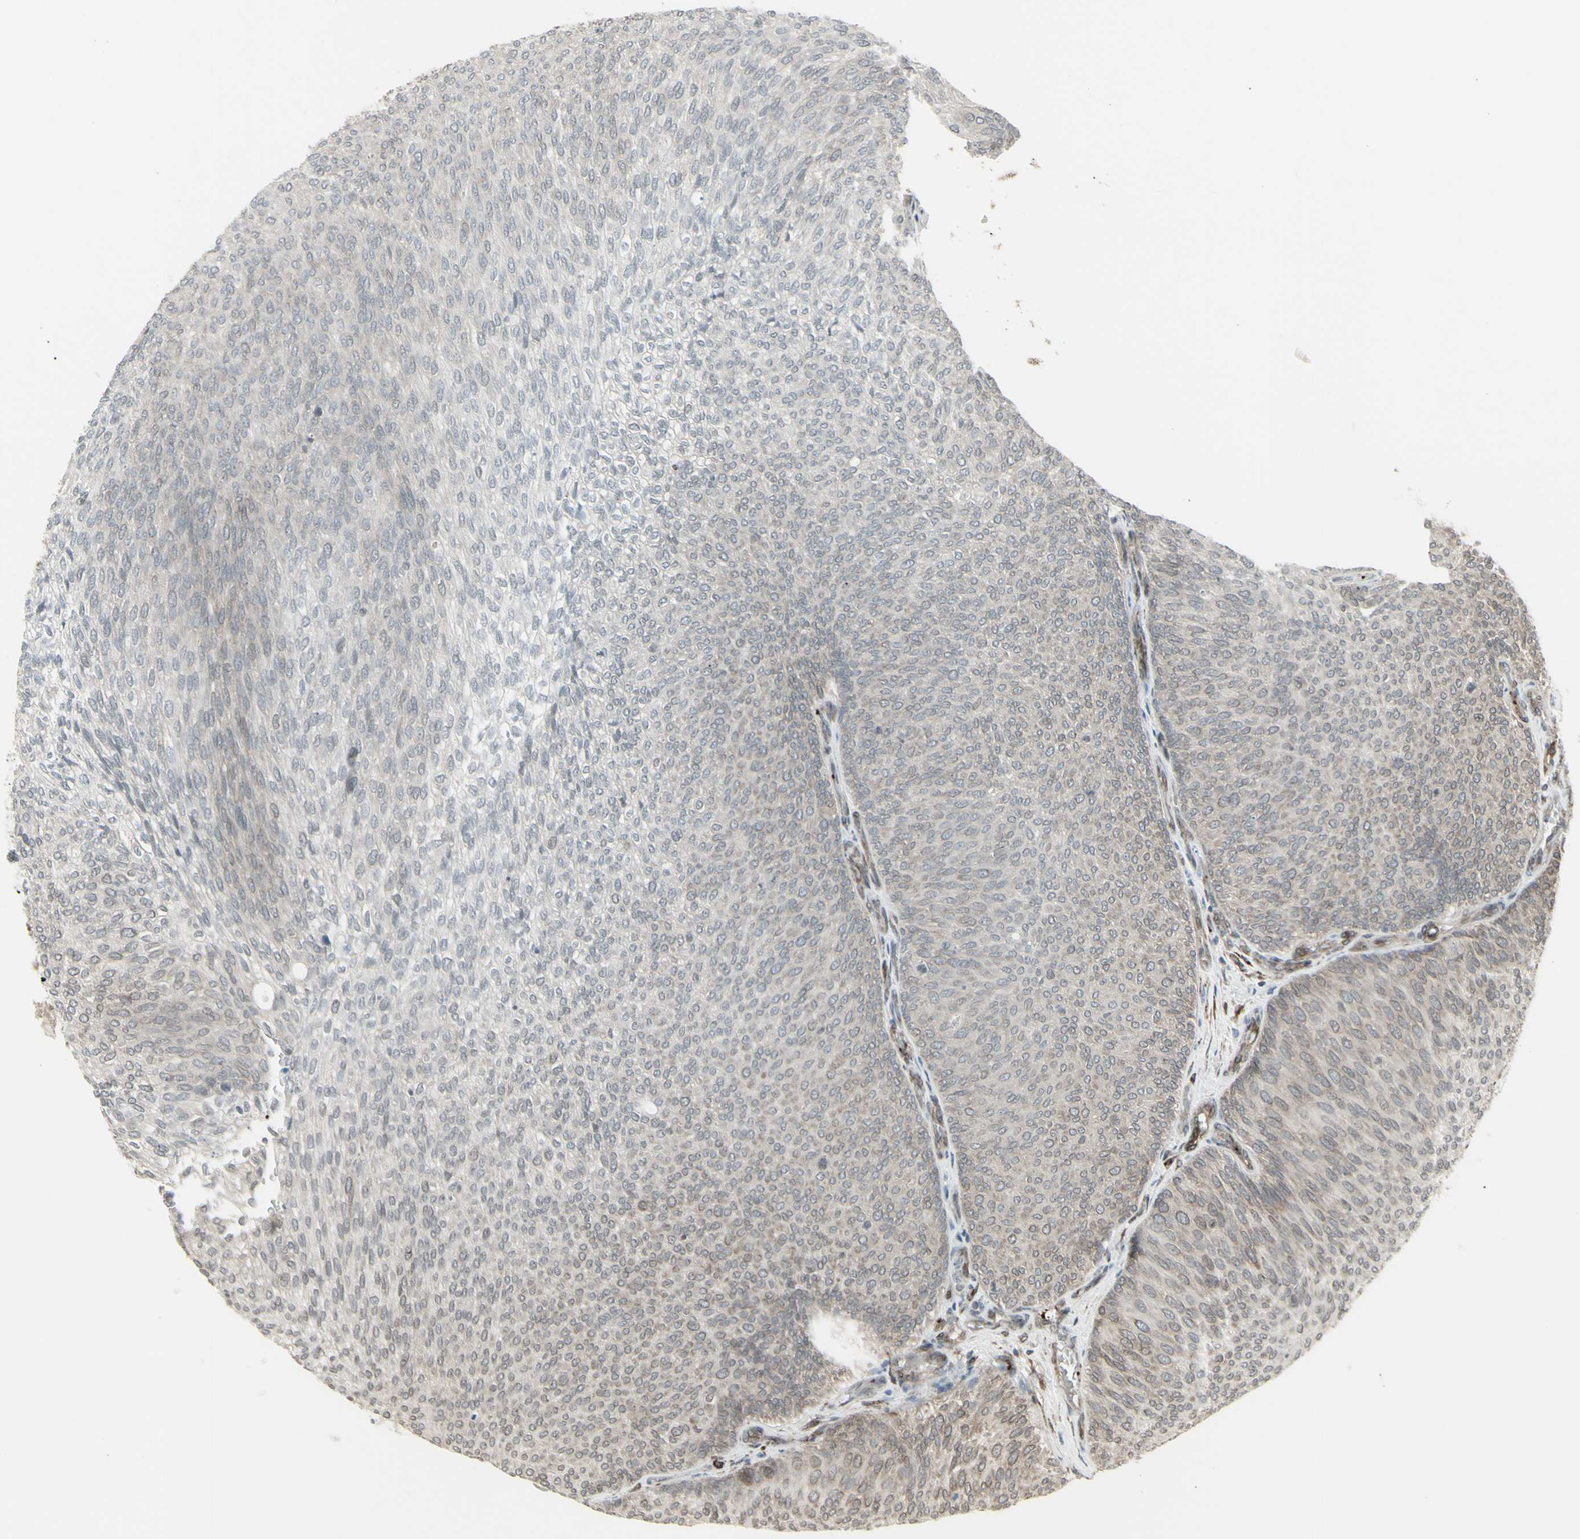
{"staining": {"intensity": "negative", "quantity": "none", "location": "none"}, "tissue": "urothelial cancer", "cell_type": "Tumor cells", "image_type": "cancer", "snomed": [{"axis": "morphology", "description": "Urothelial carcinoma, Low grade"}, {"axis": "topography", "description": "Urinary bladder"}], "caption": "Immunohistochemical staining of human urothelial cancer reveals no significant expression in tumor cells.", "gene": "DTX3L", "patient": {"sex": "female", "age": 79}}